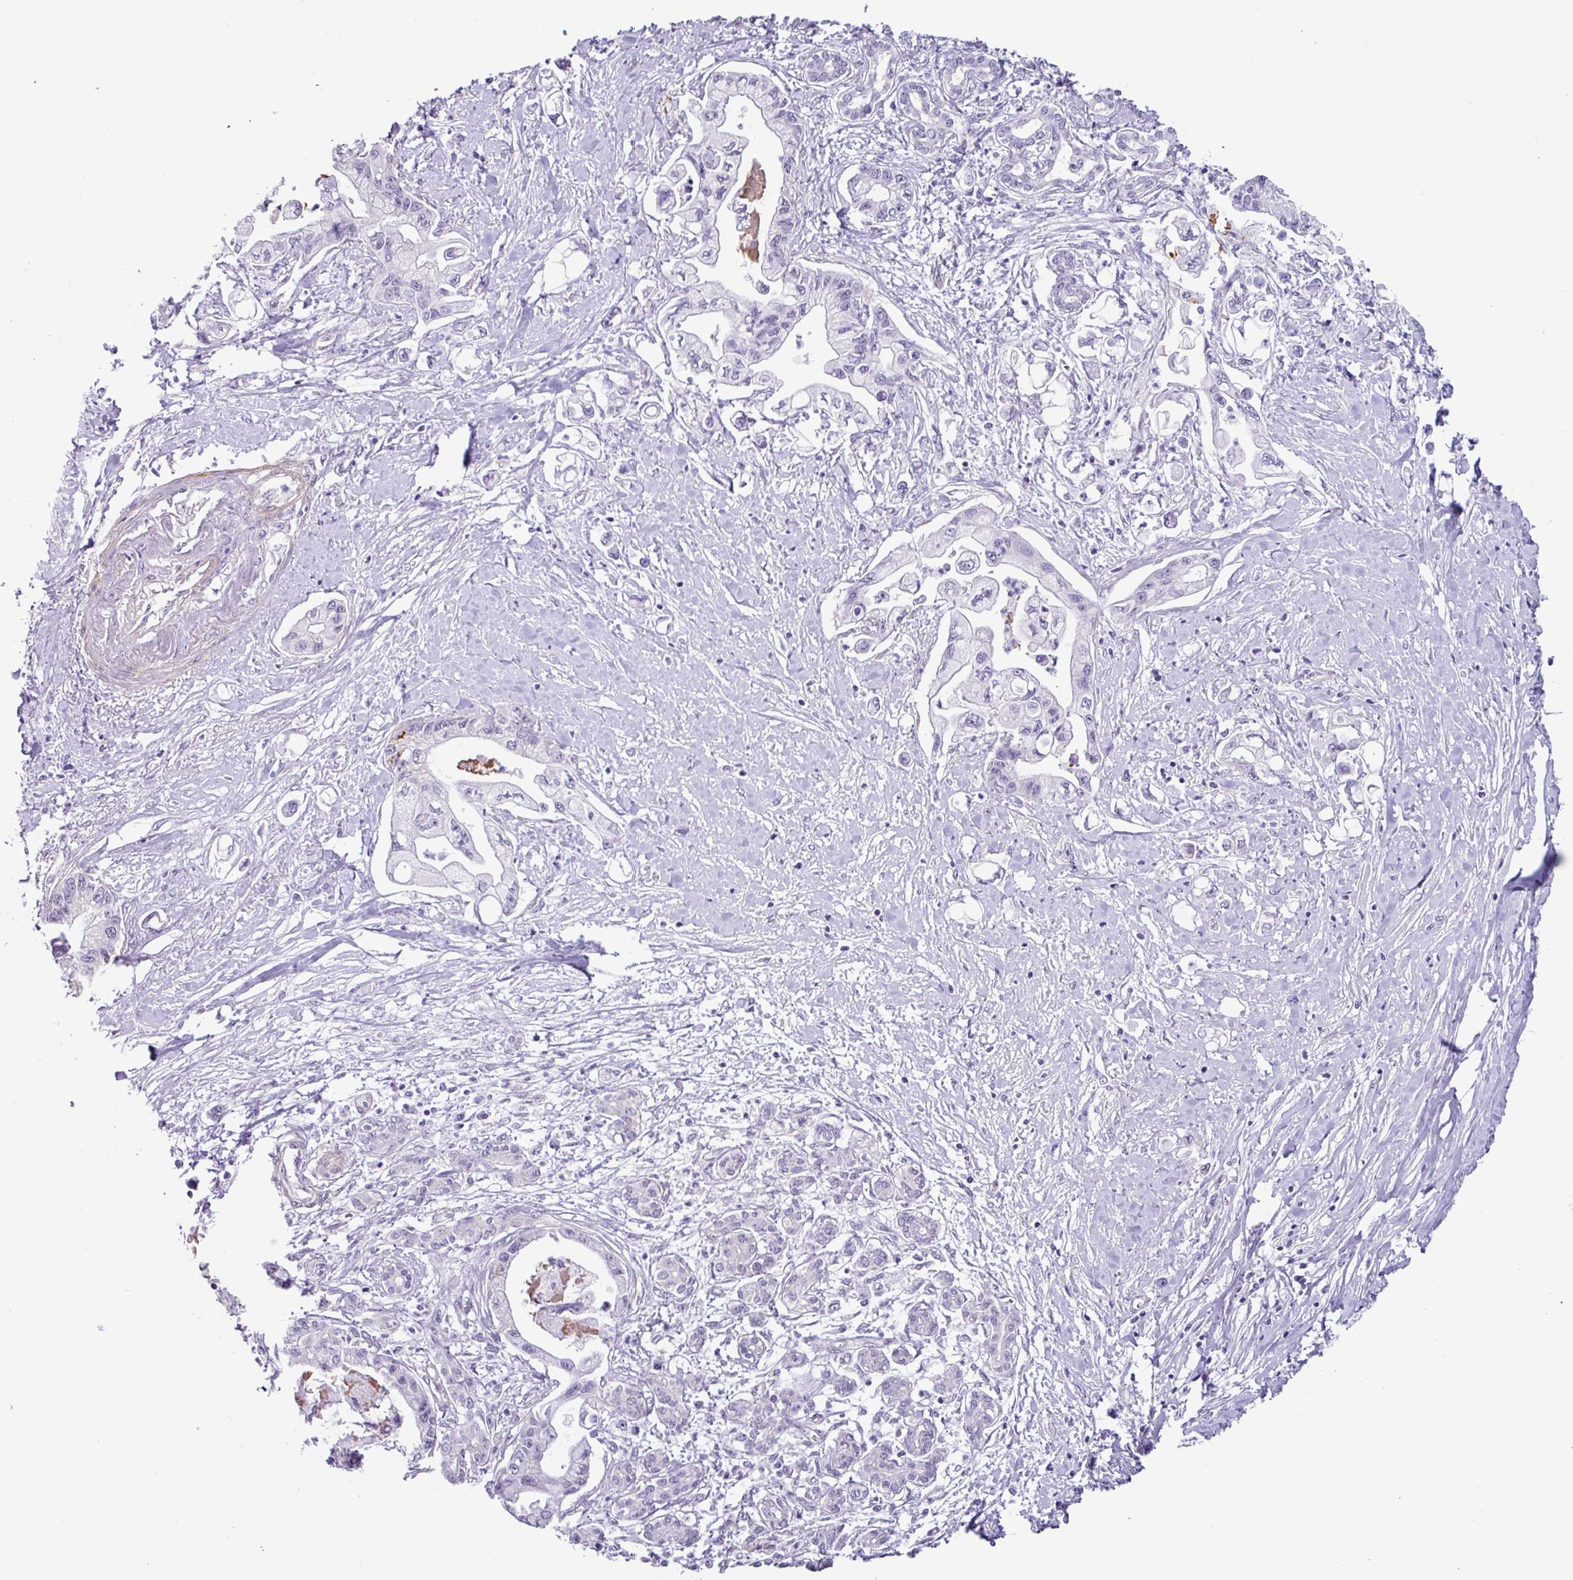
{"staining": {"intensity": "negative", "quantity": "none", "location": "none"}, "tissue": "pancreatic cancer", "cell_type": "Tumor cells", "image_type": "cancer", "snomed": [{"axis": "morphology", "description": "Adenocarcinoma, NOS"}, {"axis": "topography", "description": "Pancreas"}], "caption": "A histopathology image of pancreatic cancer (adenocarcinoma) stained for a protein exhibits no brown staining in tumor cells. (Immunohistochemistry (ihc), brightfield microscopy, high magnification).", "gene": "OTX1", "patient": {"sex": "male", "age": 61}}